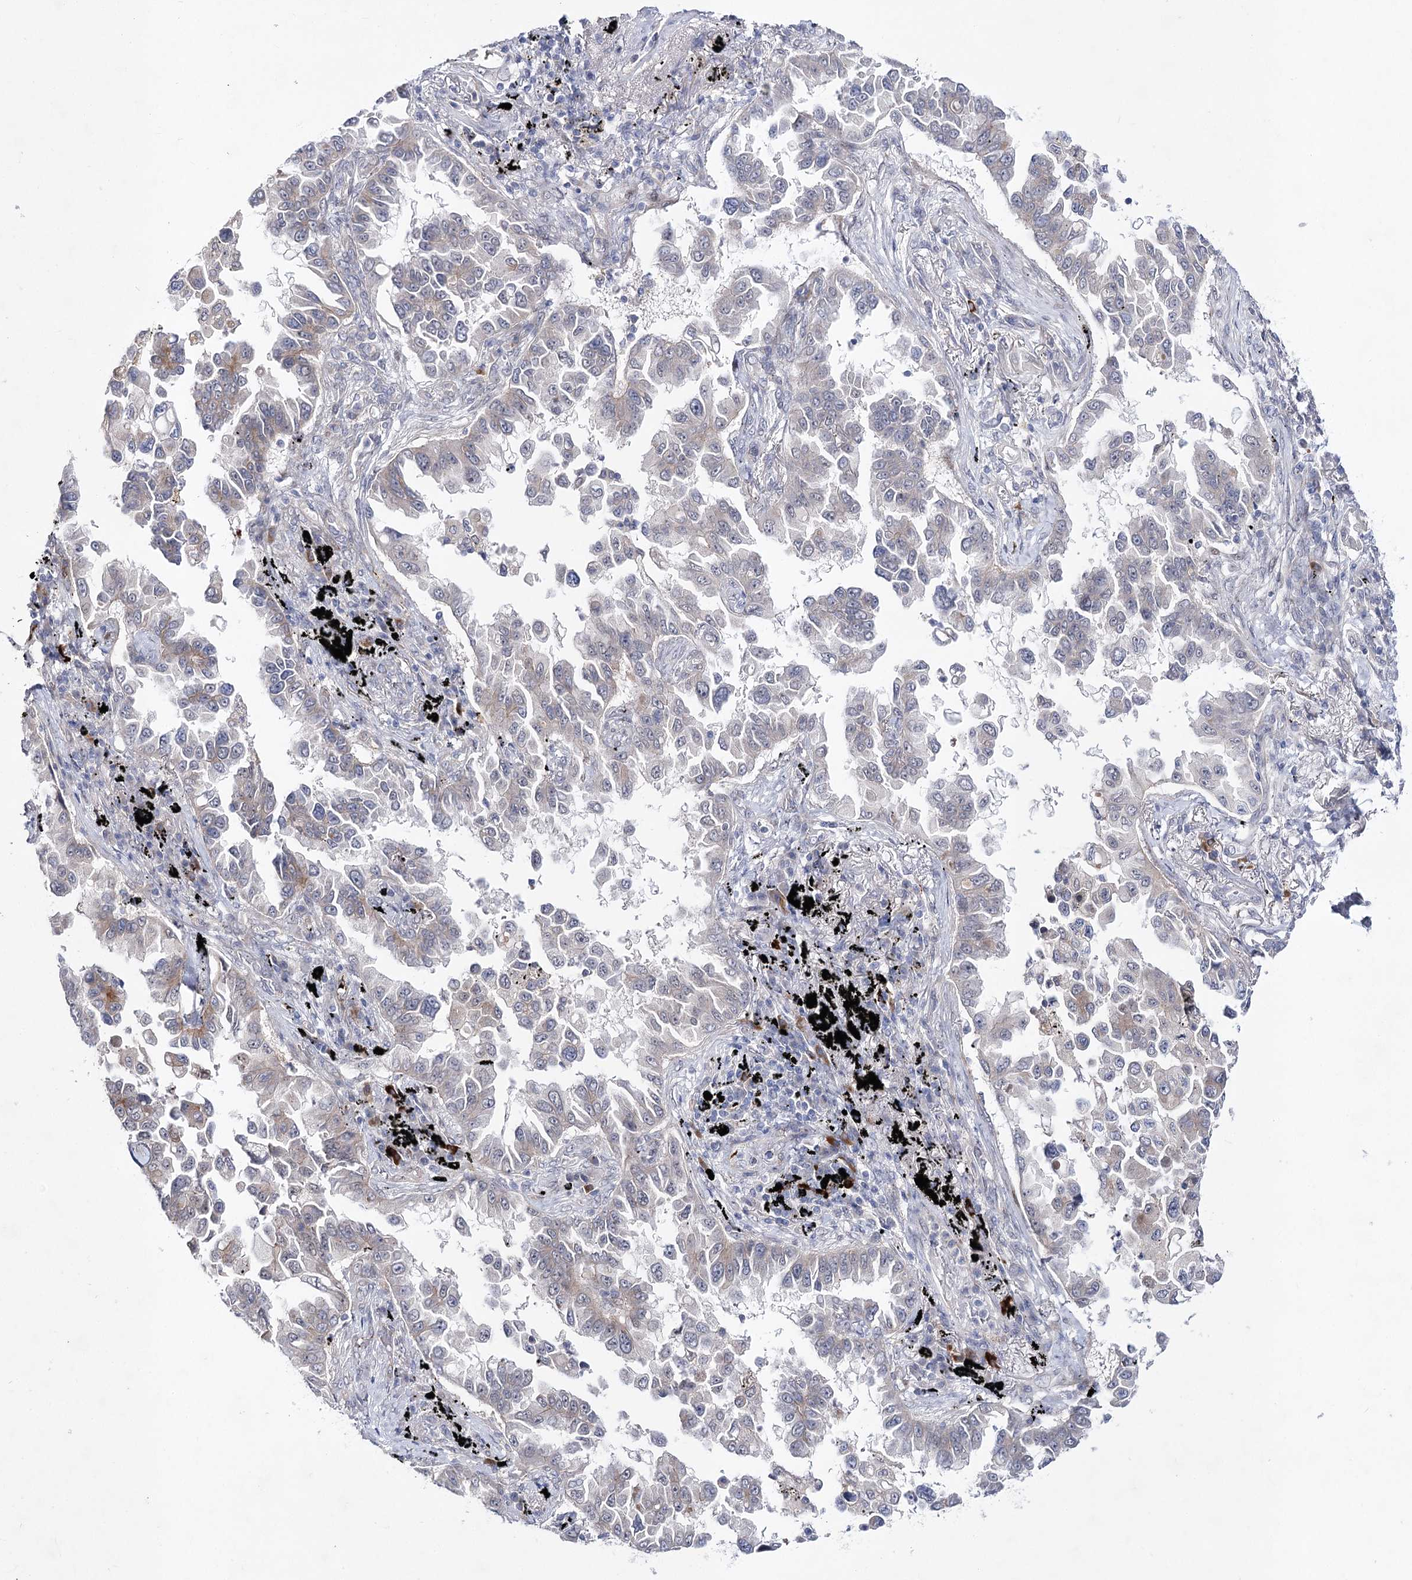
{"staining": {"intensity": "negative", "quantity": "none", "location": "none"}, "tissue": "lung cancer", "cell_type": "Tumor cells", "image_type": "cancer", "snomed": [{"axis": "morphology", "description": "Adenocarcinoma, NOS"}, {"axis": "topography", "description": "Lung"}], "caption": "Immunohistochemistry (IHC) image of neoplastic tissue: lung cancer (adenocarcinoma) stained with DAB displays no significant protein staining in tumor cells. Nuclei are stained in blue.", "gene": "ARHGAP32", "patient": {"sex": "female", "age": 67}}